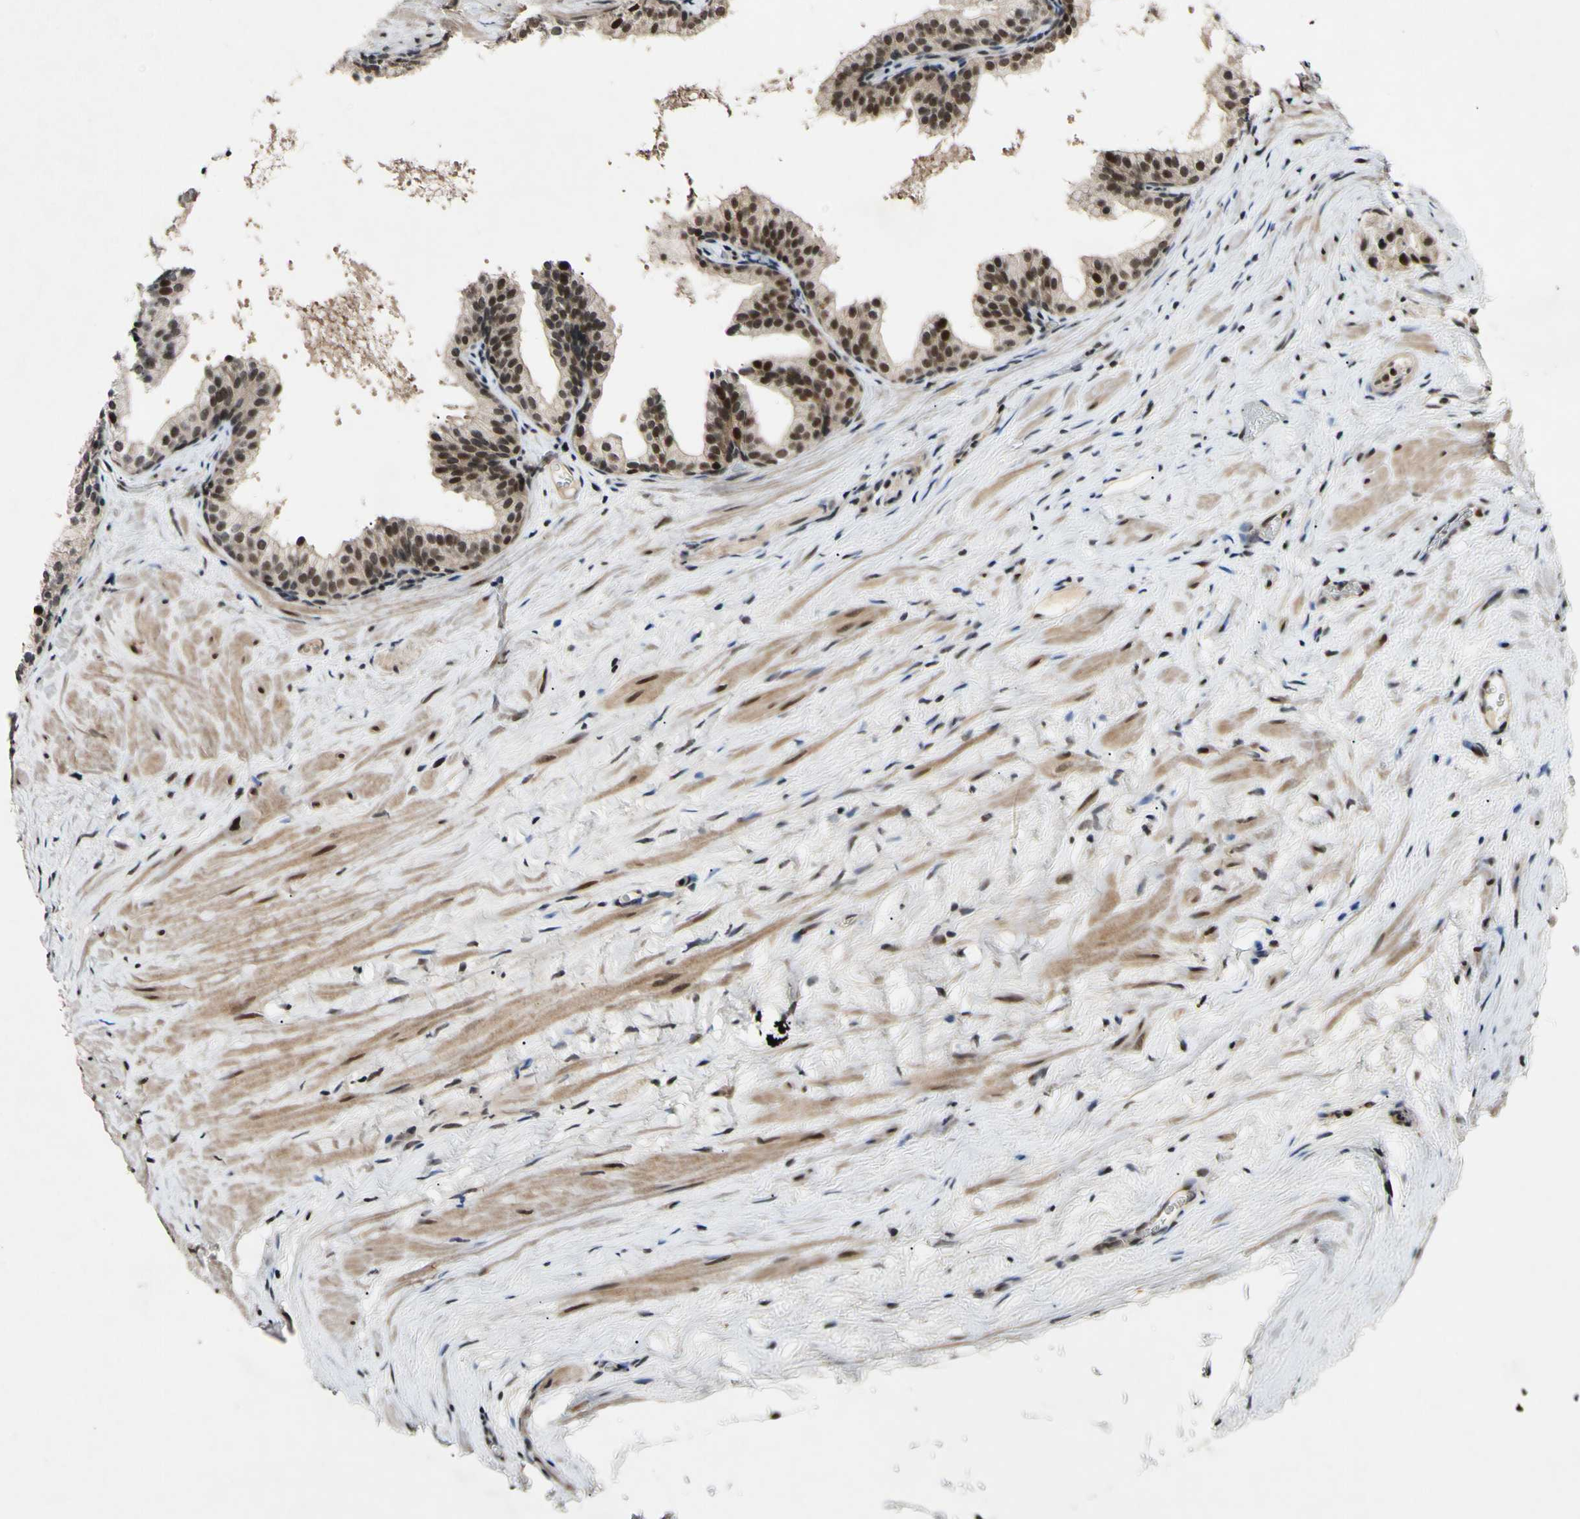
{"staining": {"intensity": "moderate", "quantity": ">75%", "location": "nuclear"}, "tissue": "prostate cancer", "cell_type": "Tumor cells", "image_type": "cancer", "snomed": [{"axis": "morphology", "description": "Adenocarcinoma, Low grade"}, {"axis": "topography", "description": "Prostate"}], "caption": "Immunohistochemistry photomicrograph of neoplastic tissue: prostate cancer (low-grade adenocarcinoma) stained using immunohistochemistry (IHC) demonstrates medium levels of moderate protein expression localized specifically in the nuclear of tumor cells, appearing as a nuclear brown color.", "gene": "POLR2F", "patient": {"sex": "male", "age": 59}}